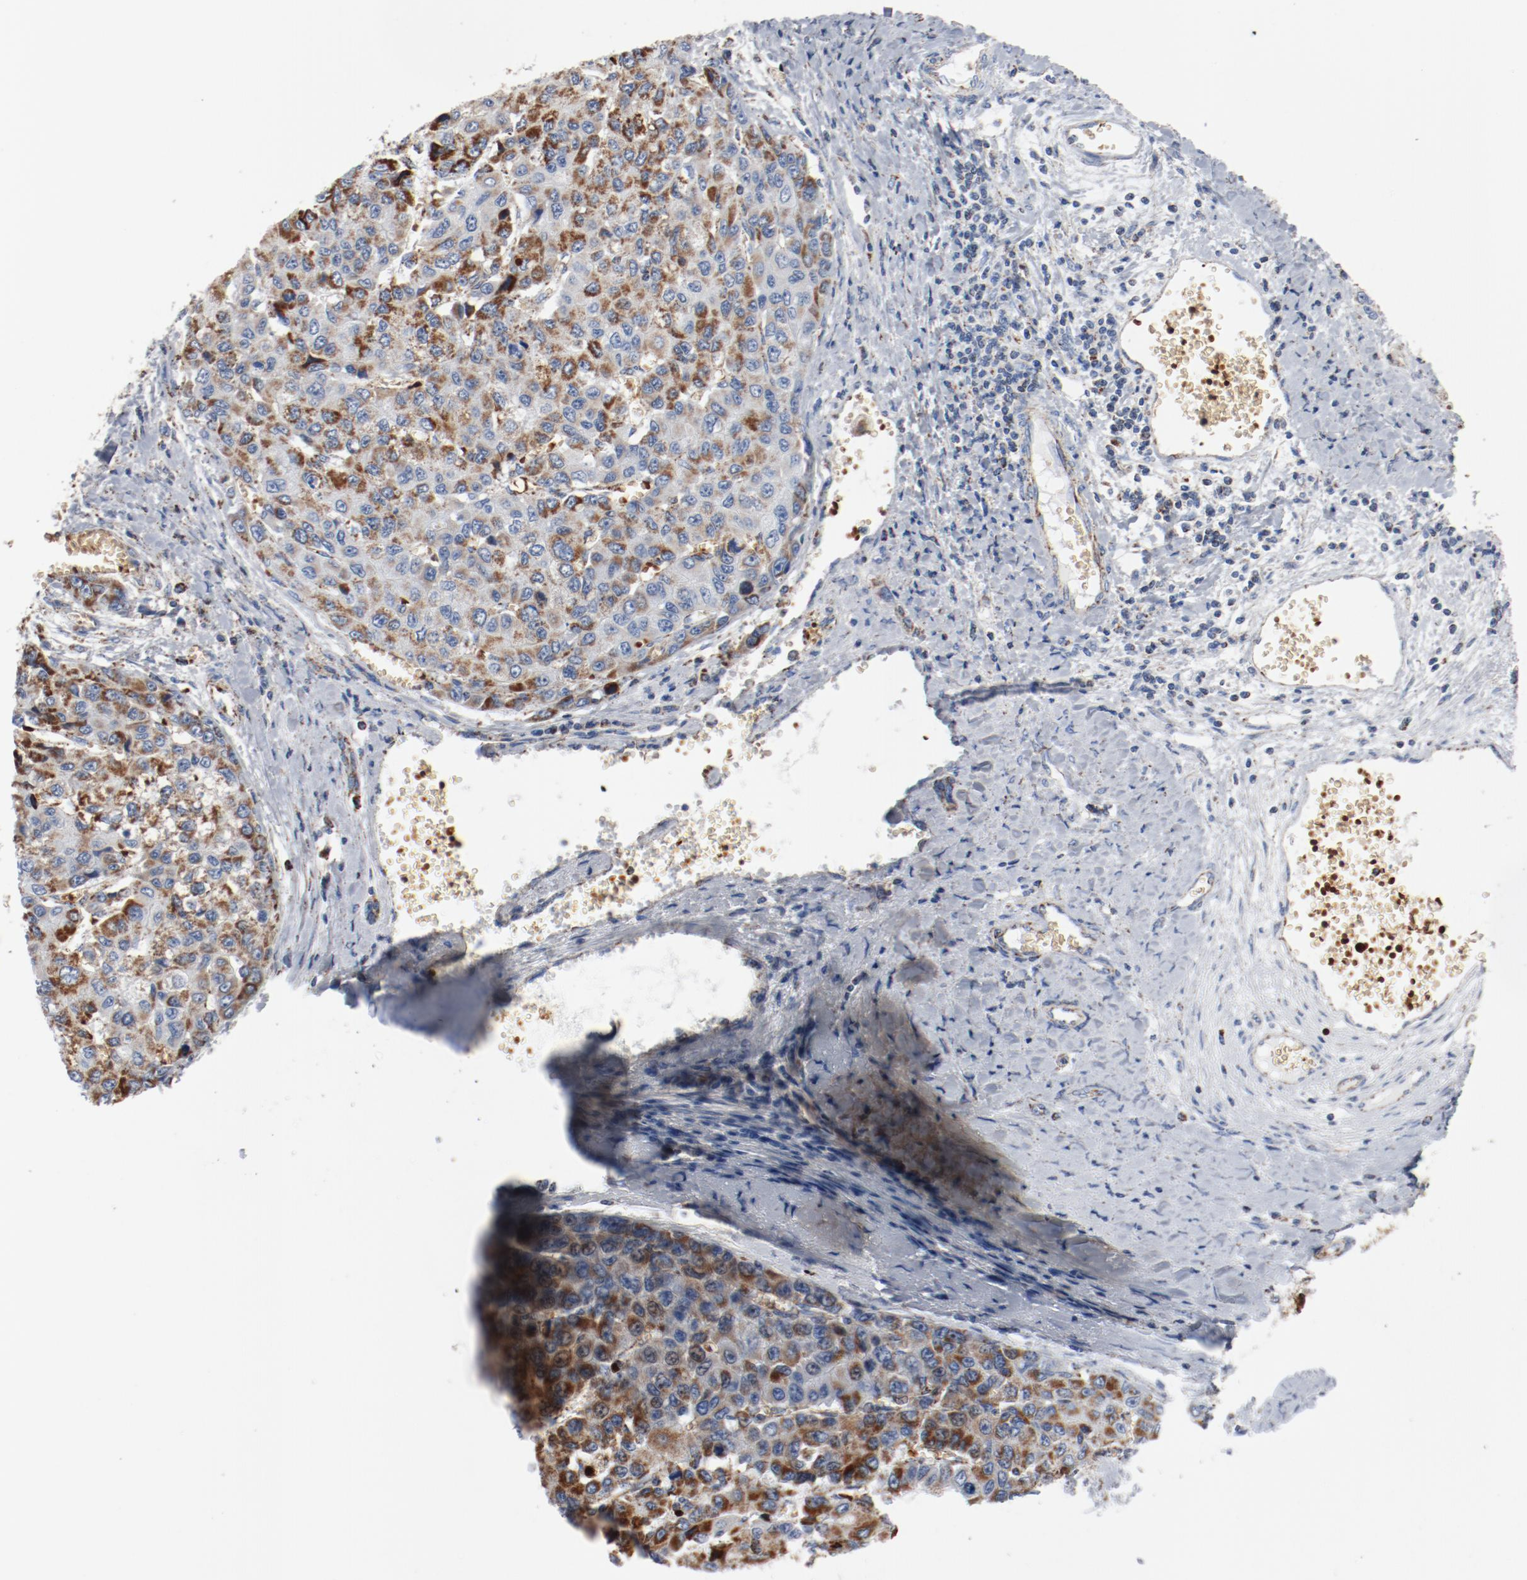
{"staining": {"intensity": "moderate", "quantity": ">75%", "location": "cytoplasmic/membranous"}, "tissue": "liver cancer", "cell_type": "Tumor cells", "image_type": "cancer", "snomed": [{"axis": "morphology", "description": "Carcinoma, Hepatocellular, NOS"}, {"axis": "topography", "description": "Liver"}], "caption": "Human liver cancer (hepatocellular carcinoma) stained with a brown dye demonstrates moderate cytoplasmic/membranous positive staining in approximately >75% of tumor cells.", "gene": "NDUFB8", "patient": {"sex": "female", "age": 66}}